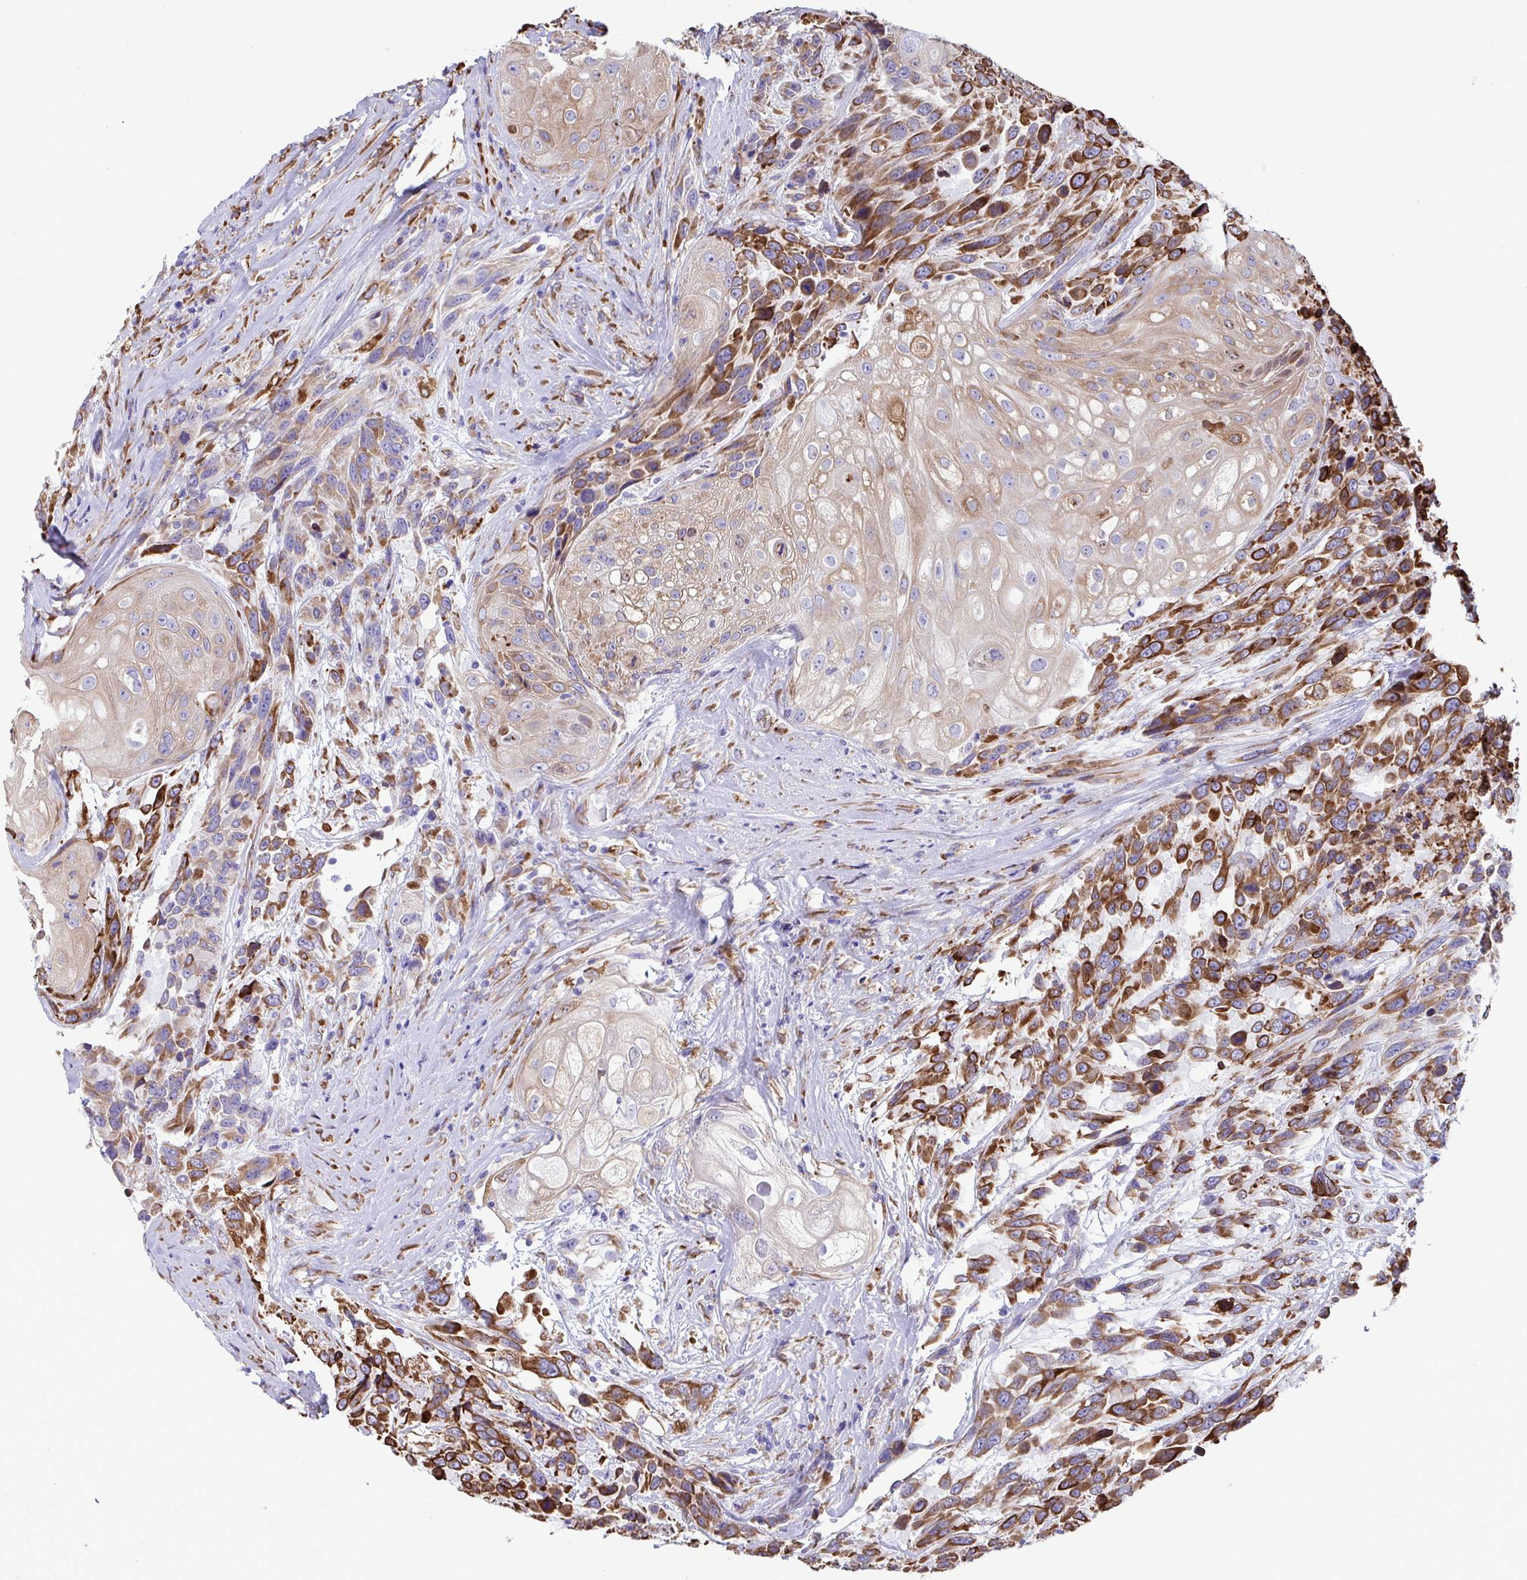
{"staining": {"intensity": "strong", "quantity": ">75%", "location": "cytoplasmic/membranous"}, "tissue": "urothelial cancer", "cell_type": "Tumor cells", "image_type": "cancer", "snomed": [{"axis": "morphology", "description": "Urothelial carcinoma, High grade"}, {"axis": "topography", "description": "Urinary bladder"}], "caption": "Tumor cells reveal high levels of strong cytoplasmic/membranous expression in about >75% of cells in human urothelial carcinoma (high-grade).", "gene": "ASPH", "patient": {"sex": "female", "age": 70}}